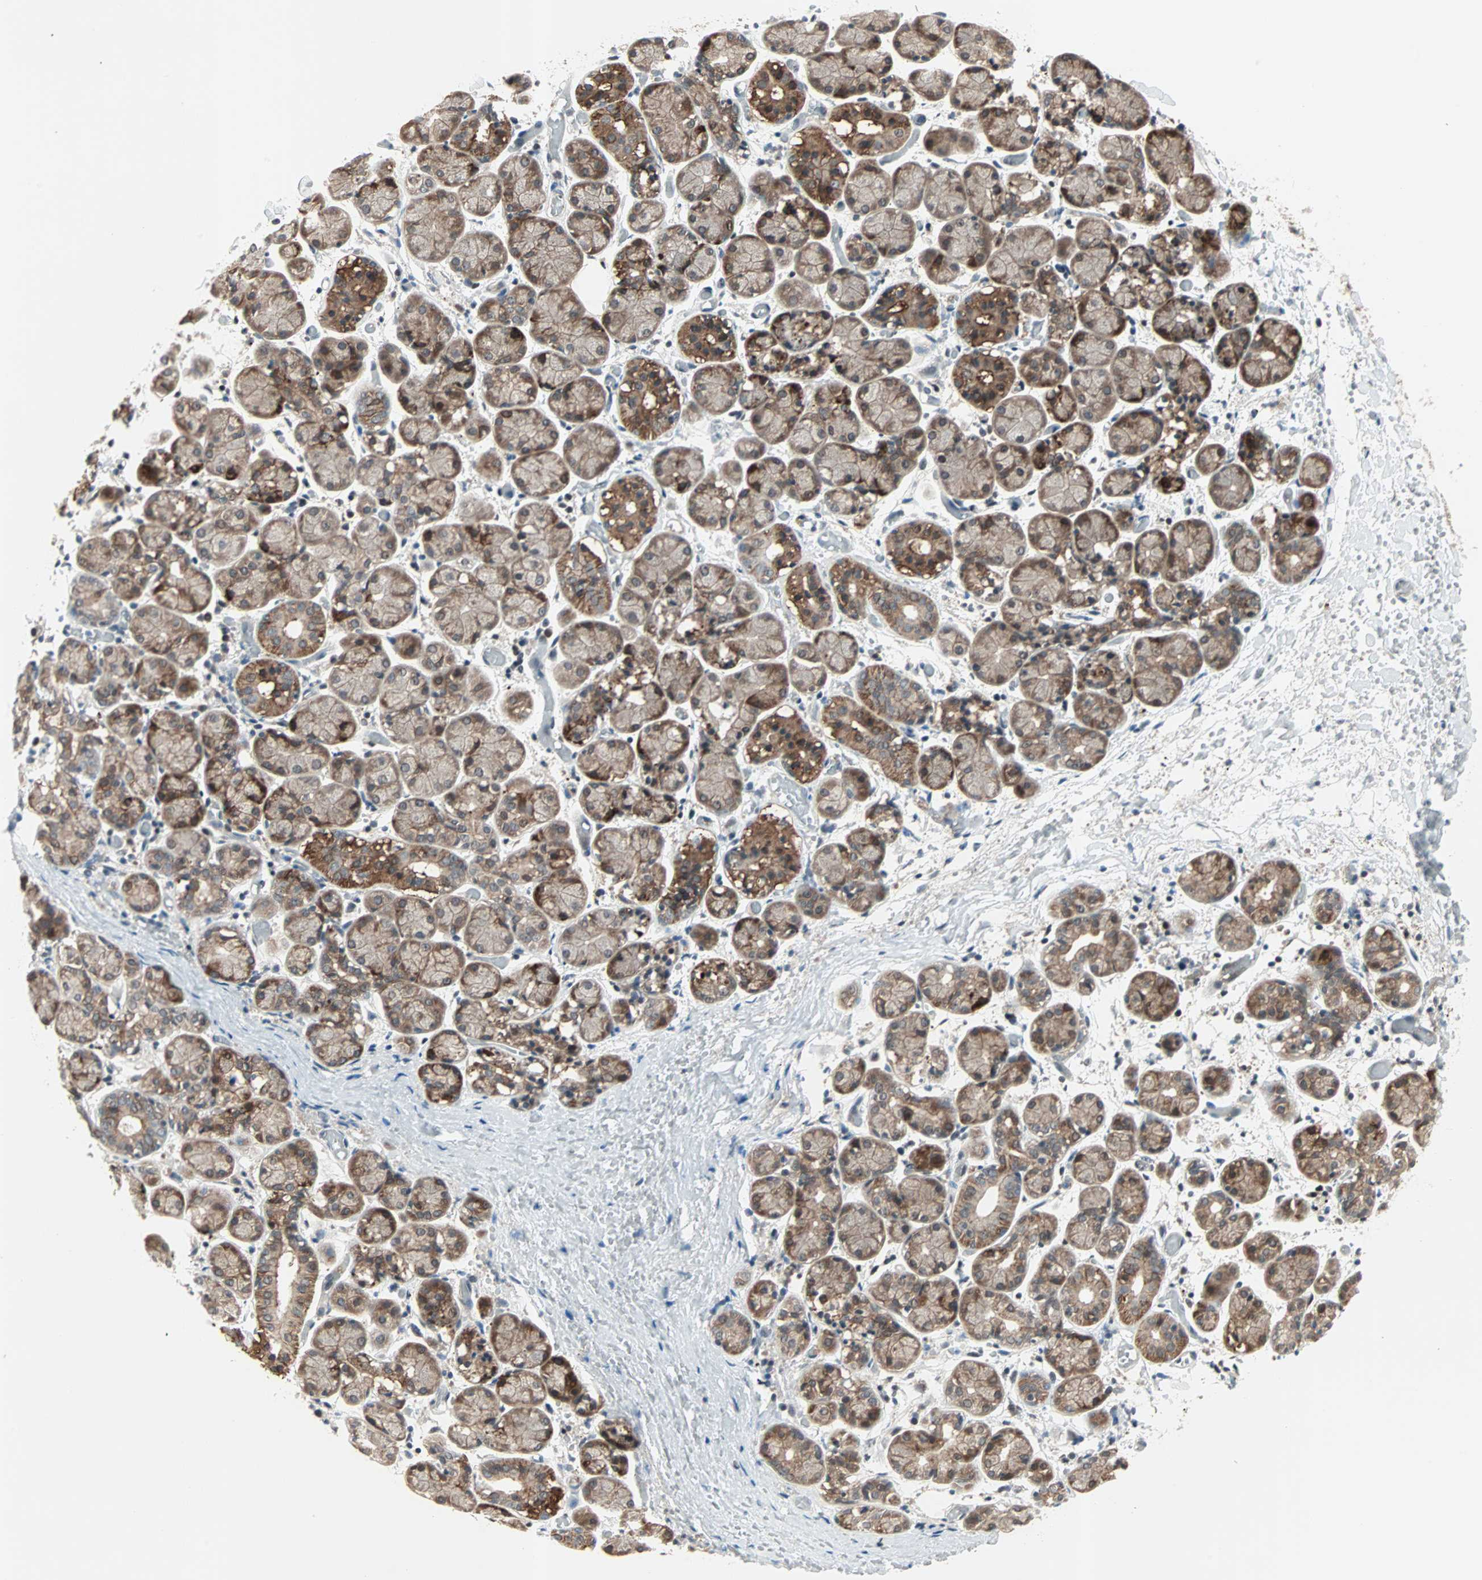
{"staining": {"intensity": "moderate", "quantity": "25%-75%", "location": "cytoplasmic/membranous"}, "tissue": "salivary gland", "cell_type": "Glandular cells", "image_type": "normal", "snomed": [{"axis": "morphology", "description": "Normal tissue, NOS"}, {"axis": "topography", "description": "Salivary gland"}], "caption": "A medium amount of moderate cytoplasmic/membranous positivity is appreciated in about 25%-75% of glandular cells in benign salivary gland. (Brightfield microscopy of DAB IHC at high magnification).", "gene": "PGBD1", "patient": {"sex": "female", "age": 24}}